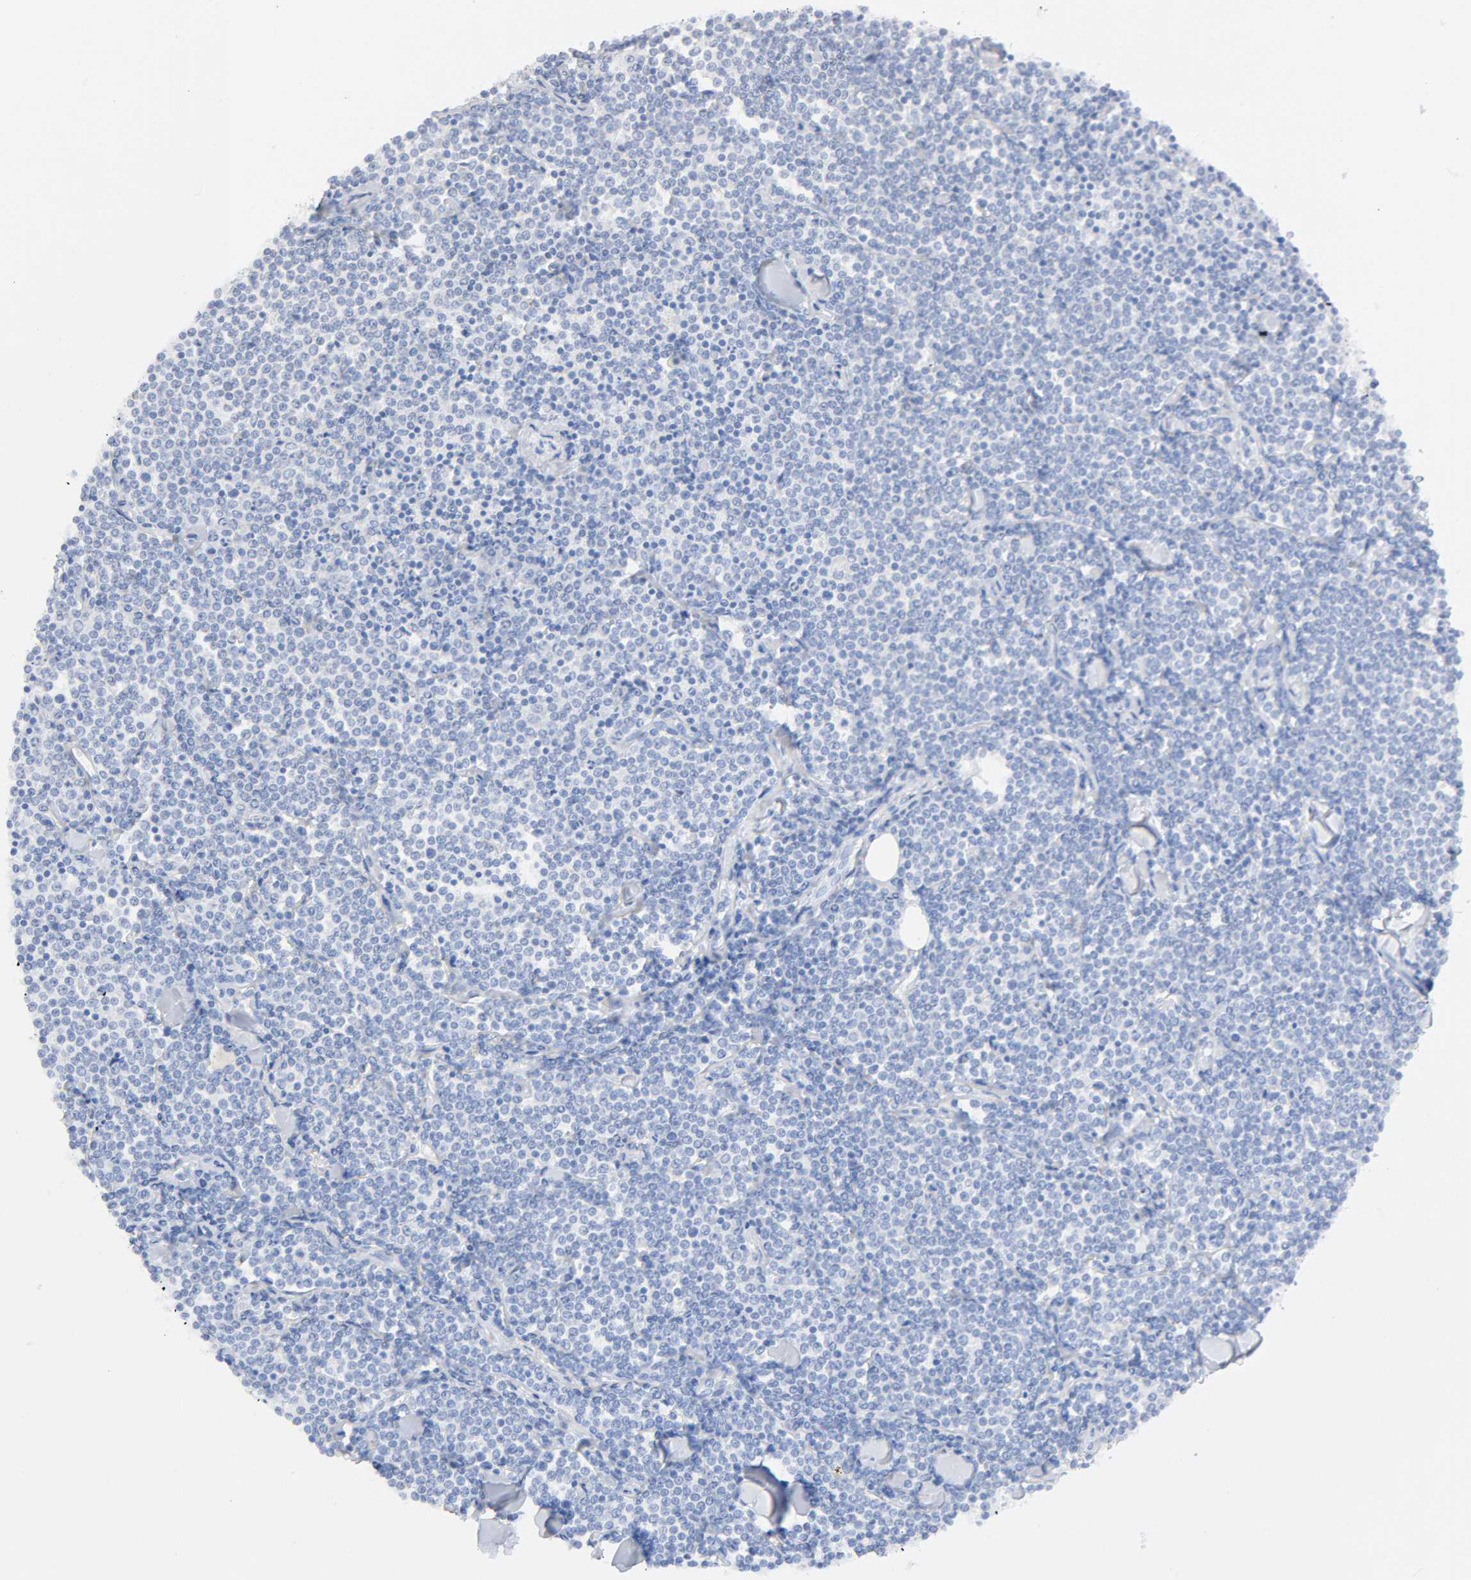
{"staining": {"intensity": "weak", "quantity": "<25%", "location": "cytoplasmic/membranous"}, "tissue": "lymphoma", "cell_type": "Tumor cells", "image_type": "cancer", "snomed": [{"axis": "morphology", "description": "Malignant lymphoma, non-Hodgkin's type, Low grade"}, {"axis": "topography", "description": "Soft tissue"}], "caption": "Immunohistochemistry of human lymphoma reveals no expression in tumor cells.", "gene": "SYT16", "patient": {"sex": "male", "age": 92}}